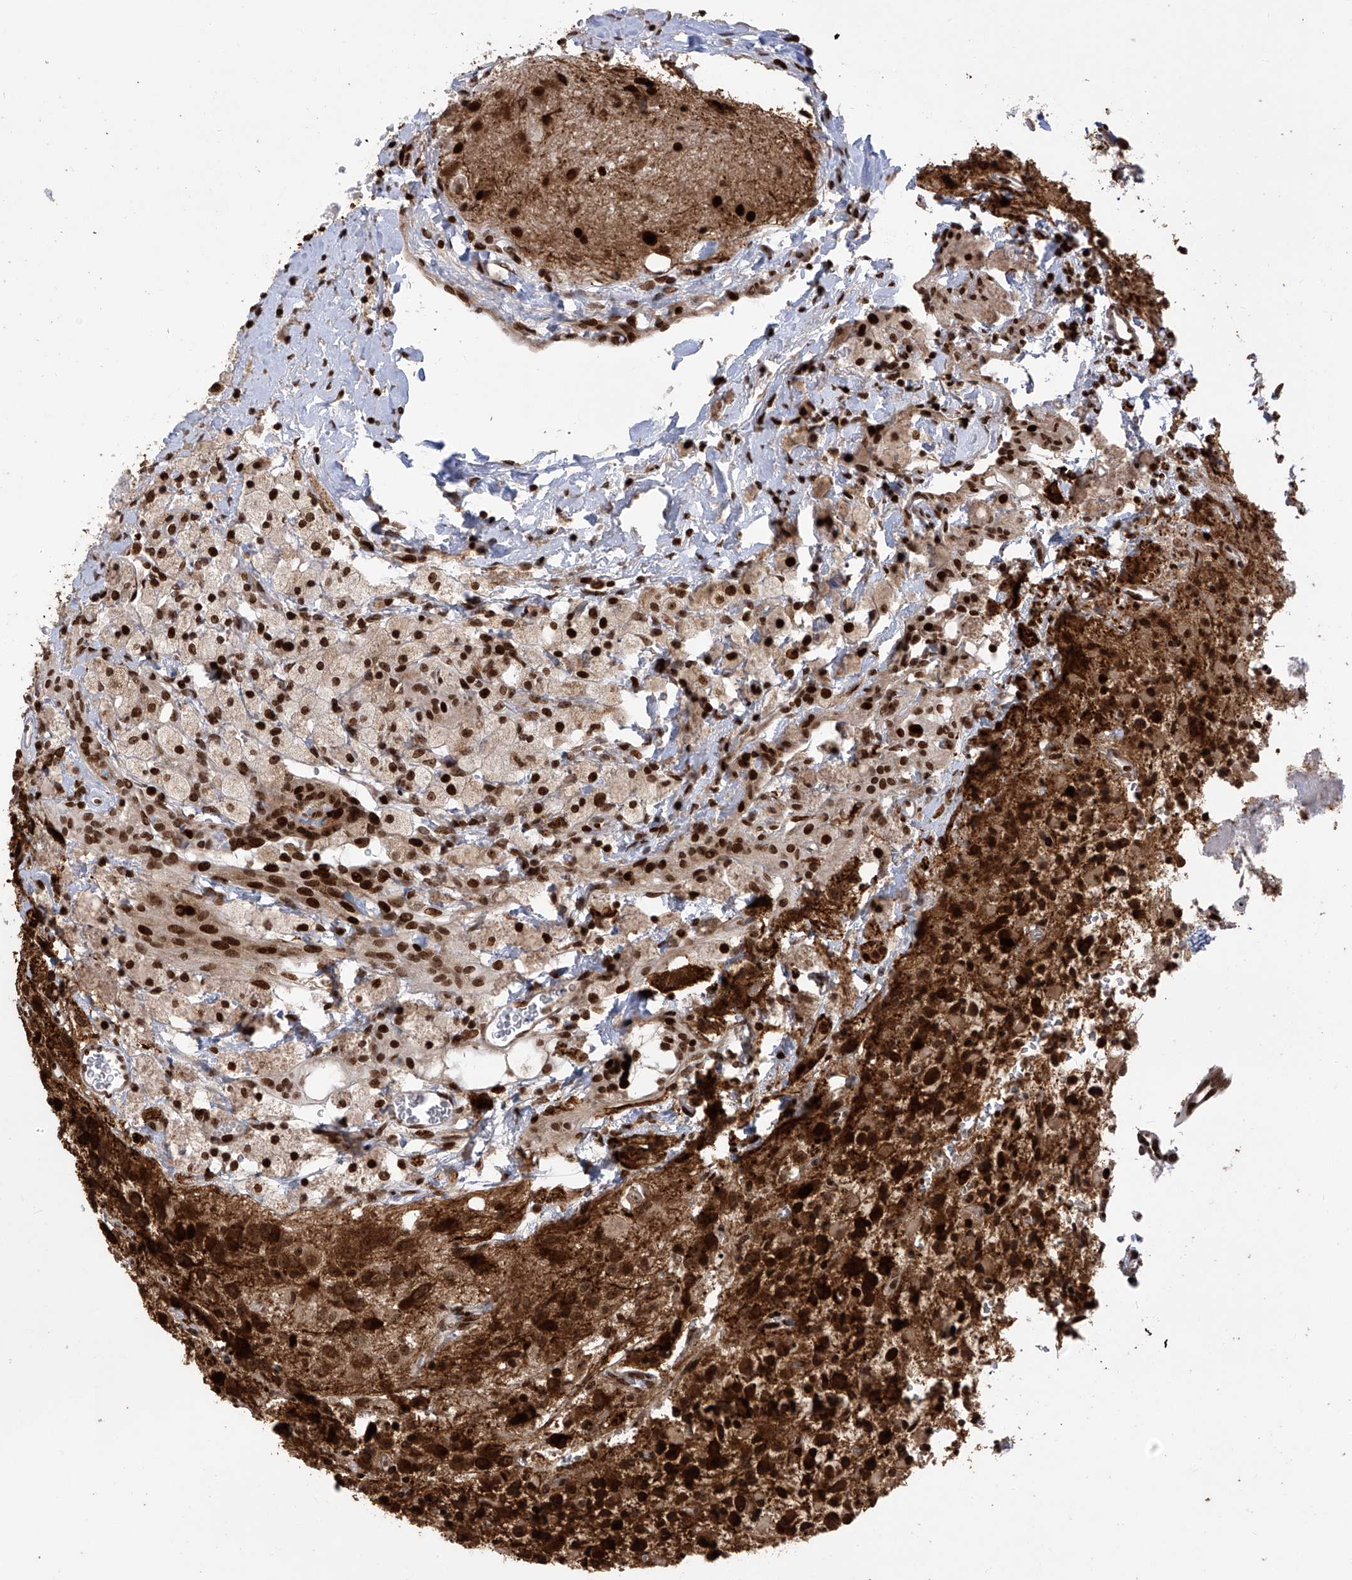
{"staining": {"intensity": "strong", "quantity": ">75%", "location": "cytoplasmic/membranous,nuclear"}, "tissue": "glioma", "cell_type": "Tumor cells", "image_type": "cancer", "snomed": [{"axis": "morphology", "description": "Glioma, malignant, High grade"}, {"axis": "topography", "description": "Brain"}], "caption": "Approximately >75% of tumor cells in glioma show strong cytoplasmic/membranous and nuclear protein expression as visualized by brown immunohistochemical staining.", "gene": "PAK1IP1", "patient": {"sex": "male", "age": 34}}